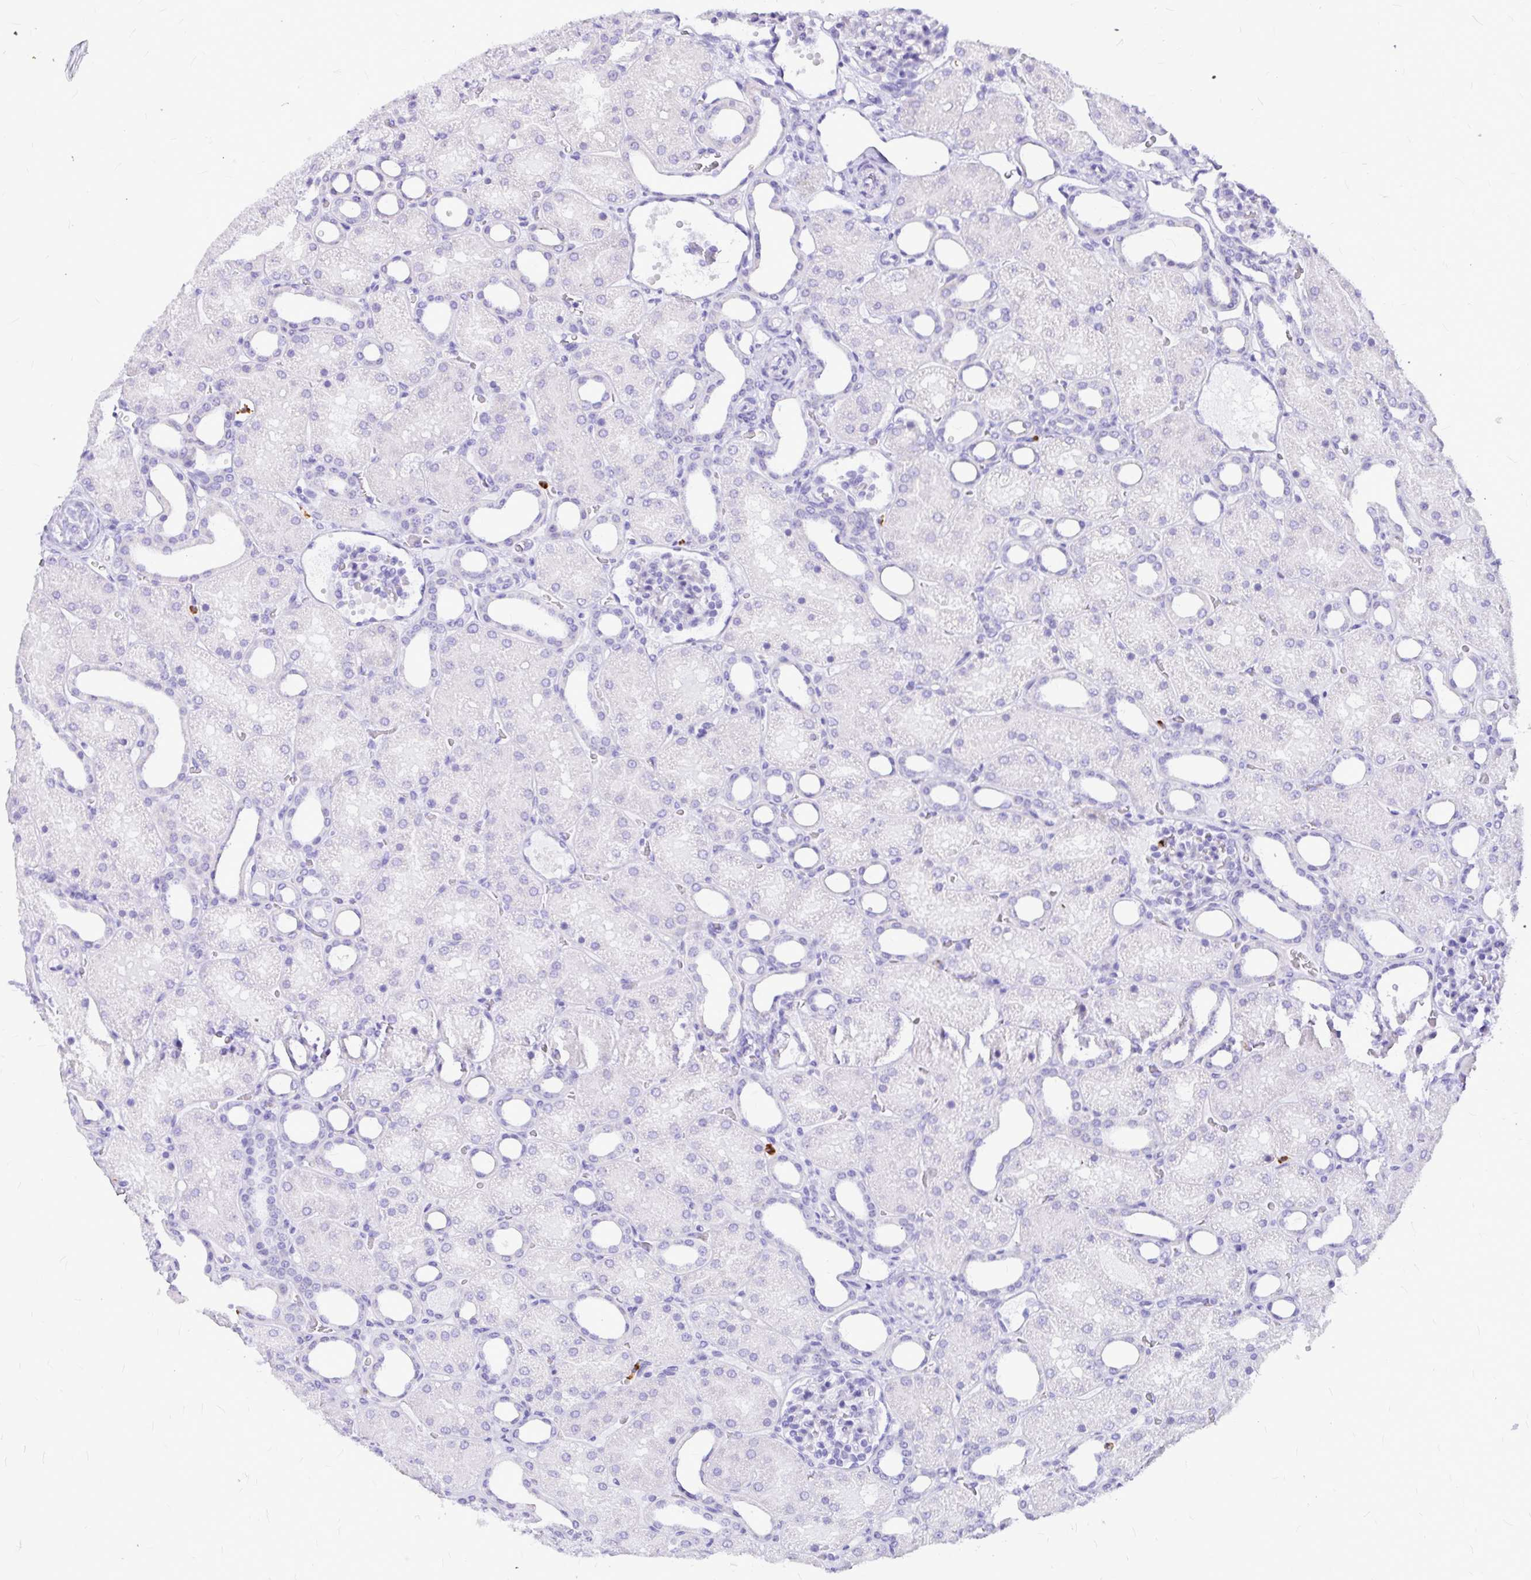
{"staining": {"intensity": "negative", "quantity": "none", "location": "none"}, "tissue": "kidney", "cell_type": "Cells in glomeruli", "image_type": "normal", "snomed": [{"axis": "morphology", "description": "Normal tissue, NOS"}, {"axis": "topography", "description": "Kidney"}], "caption": "An image of human kidney is negative for staining in cells in glomeruli.", "gene": "CLEC1B", "patient": {"sex": "male", "age": 2}}